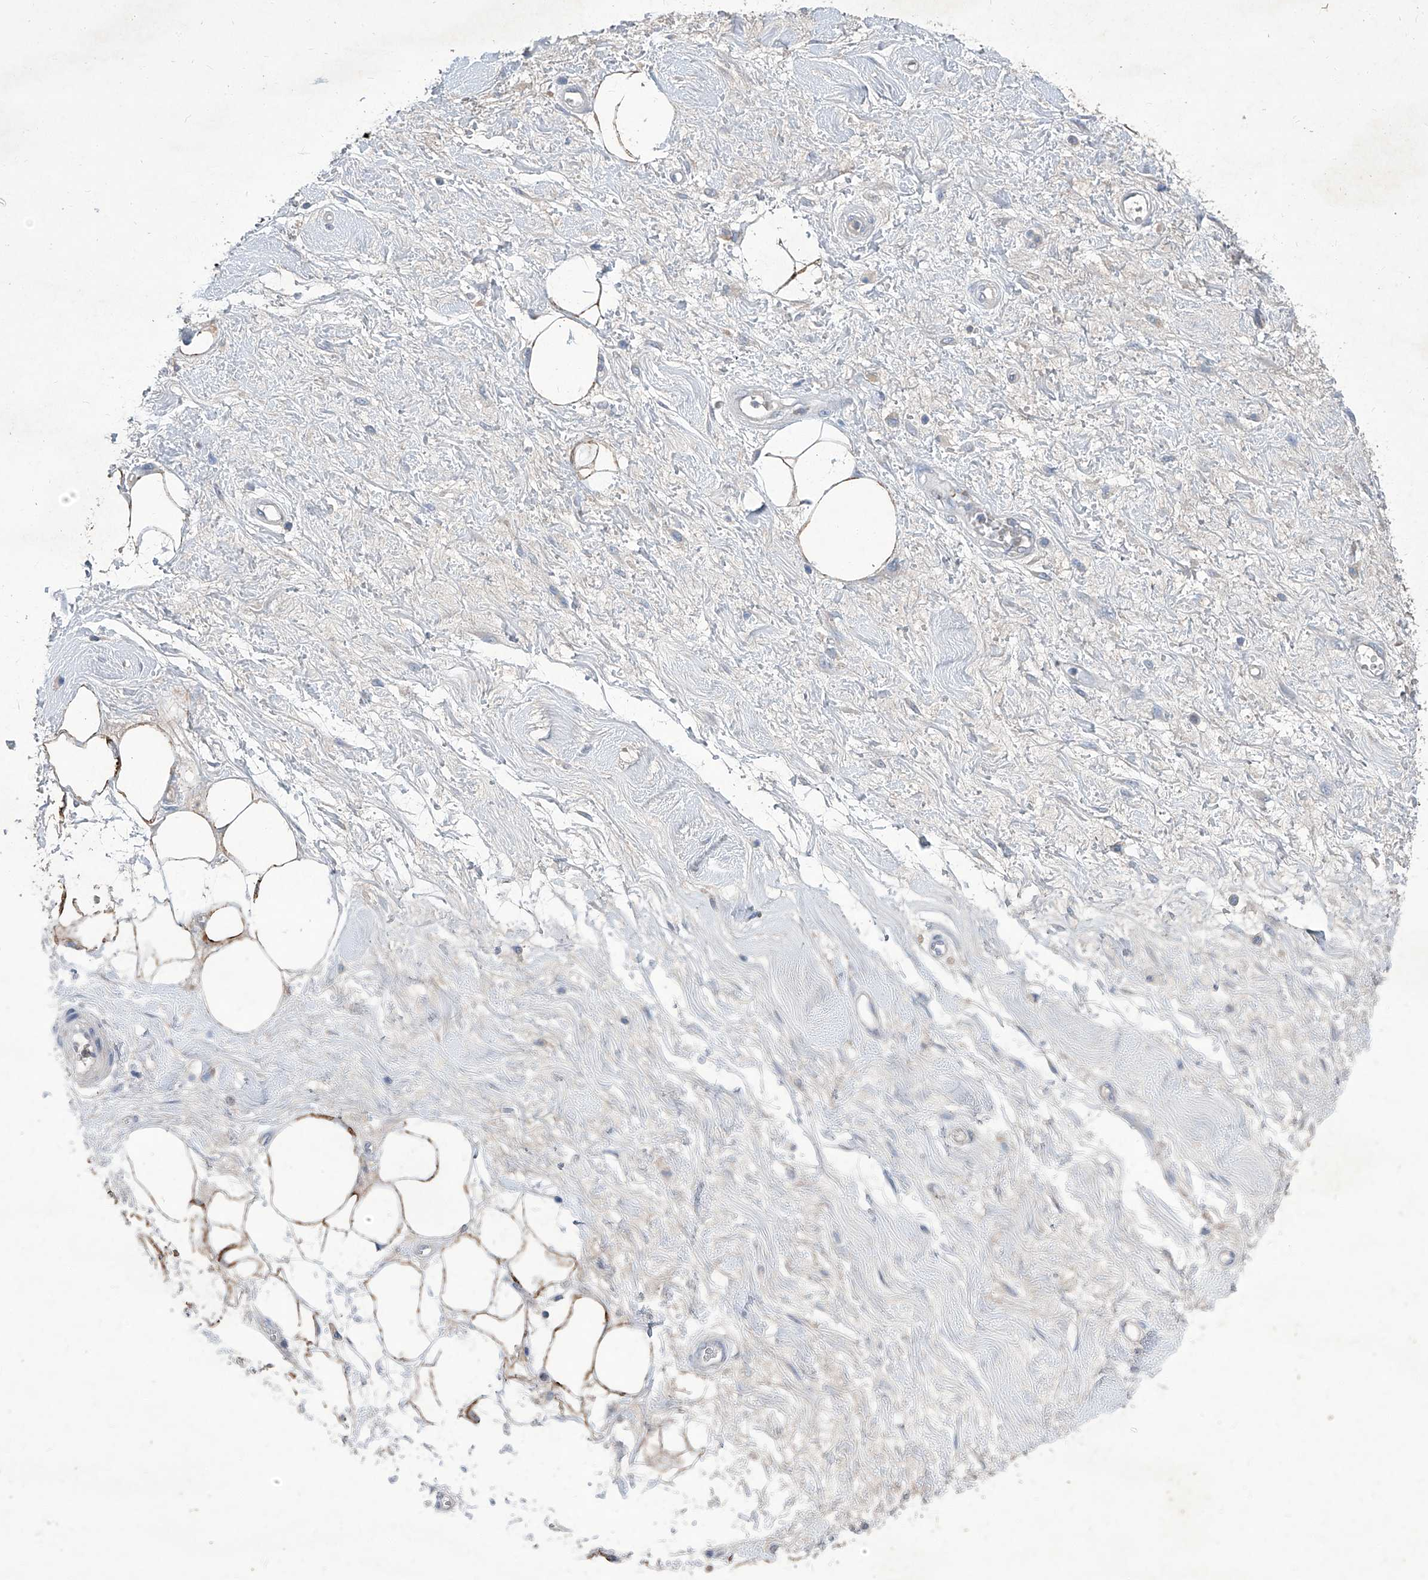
{"staining": {"intensity": "moderate", "quantity": "25%-75%", "location": "cytoplasmic/membranous"}, "tissue": "adipose tissue", "cell_type": "Adipocytes", "image_type": "normal", "snomed": [{"axis": "morphology", "description": "Normal tissue, NOS"}, {"axis": "morphology", "description": "Adenocarcinoma, NOS"}, {"axis": "topography", "description": "Pancreas"}, {"axis": "topography", "description": "Peripheral nerve tissue"}], "caption": "IHC micrograph of normal adipose tissue stained for a protein (brown), which displays medium levels of moderate cytoplasmic/membranous staining in about 25%-75% of adipocytes.", "gene": "MTARC1", "patient": {"sex": "male", "age": 59}}